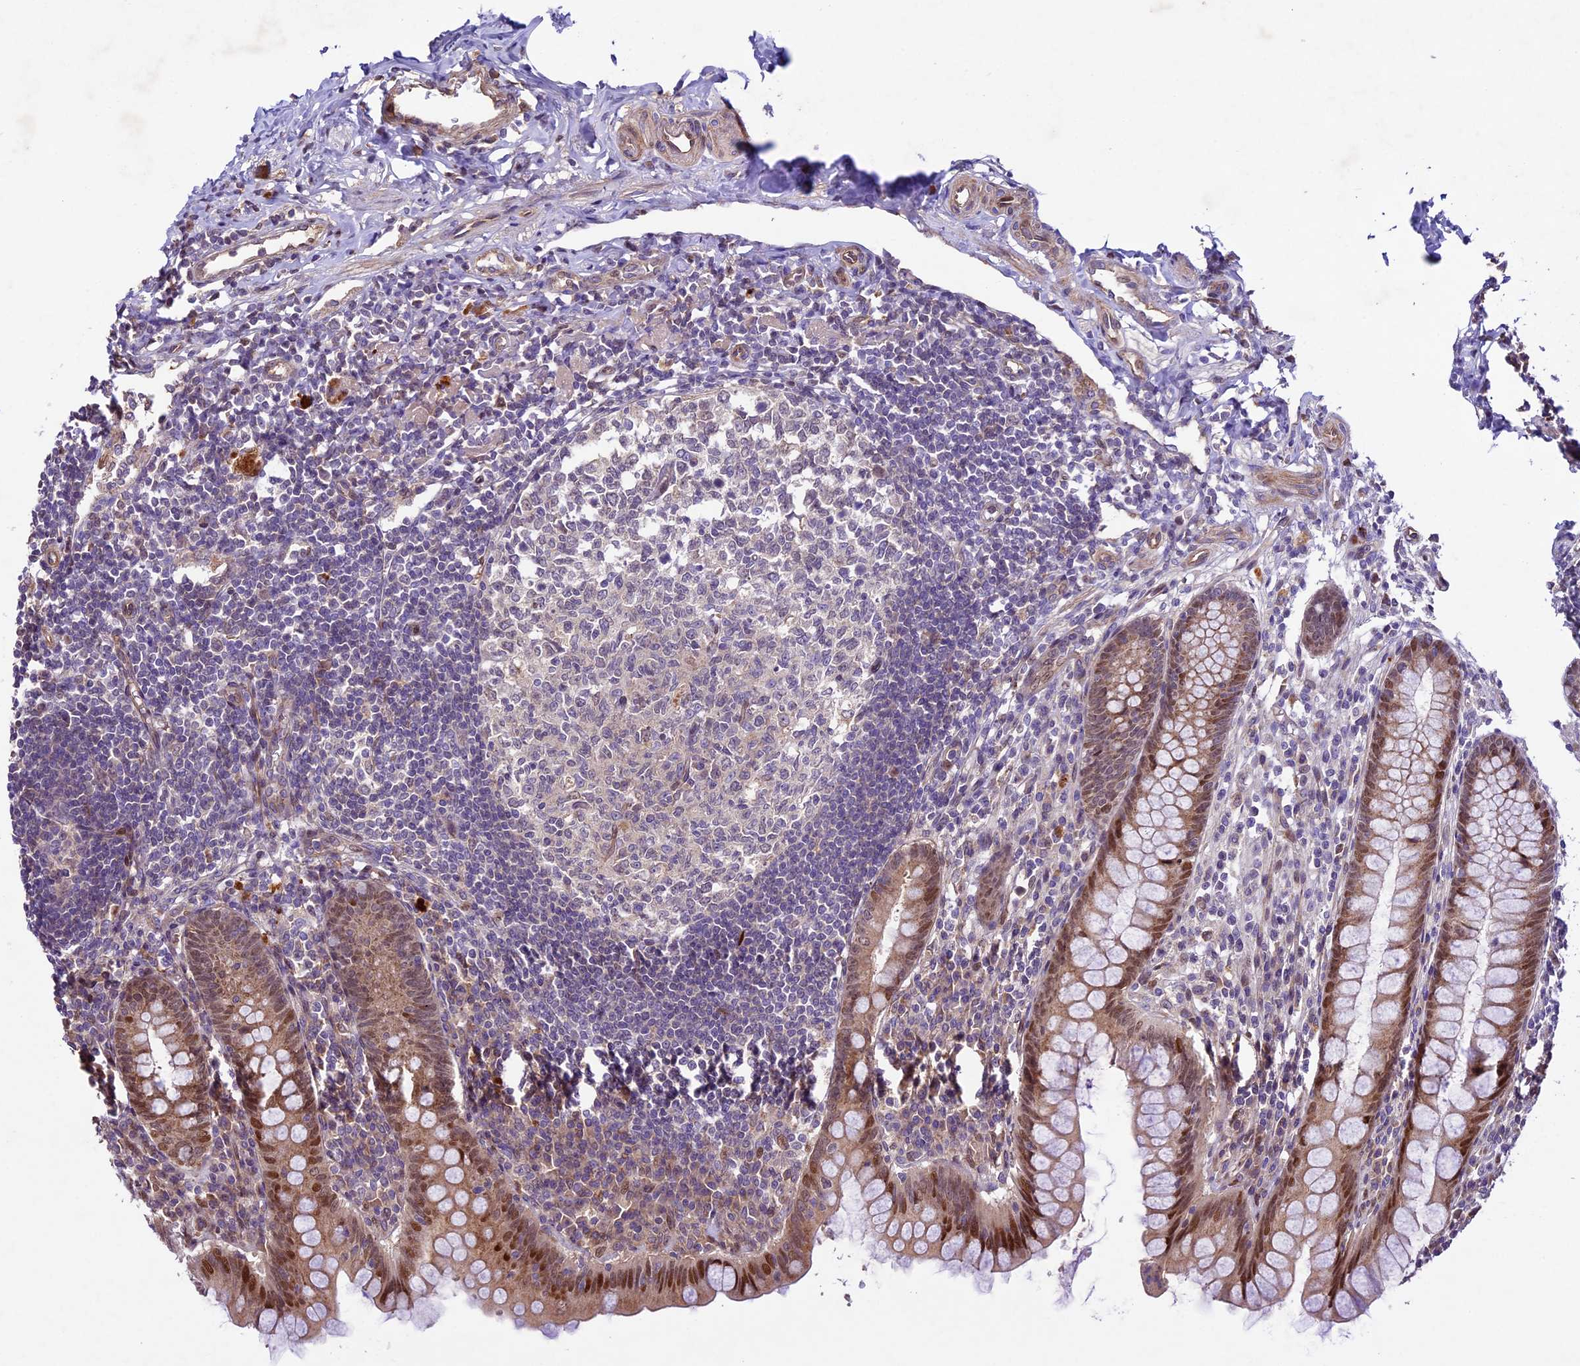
{"staining": {"intensity": "moderate", "quantity": ">75%", "location": "cytoplasmic/membranous,nuclear"}, "tissue": "appendix", "cell_type": "Glandular cells", "image_type": "normal", "snomed": [{"axis": "morphology", "description": "Normal tissue, NOS"}, {"axis": "topography", "description": "Appendix"}], "caption": "About >75% of glandular cells in benign appendix show moderate cytoplasmic/membranous,nuclear protein staining as visualized by brown immunohistochemical staining.", "gene": "CCSER1", "patient": {"sex": "female", "age": 33}}